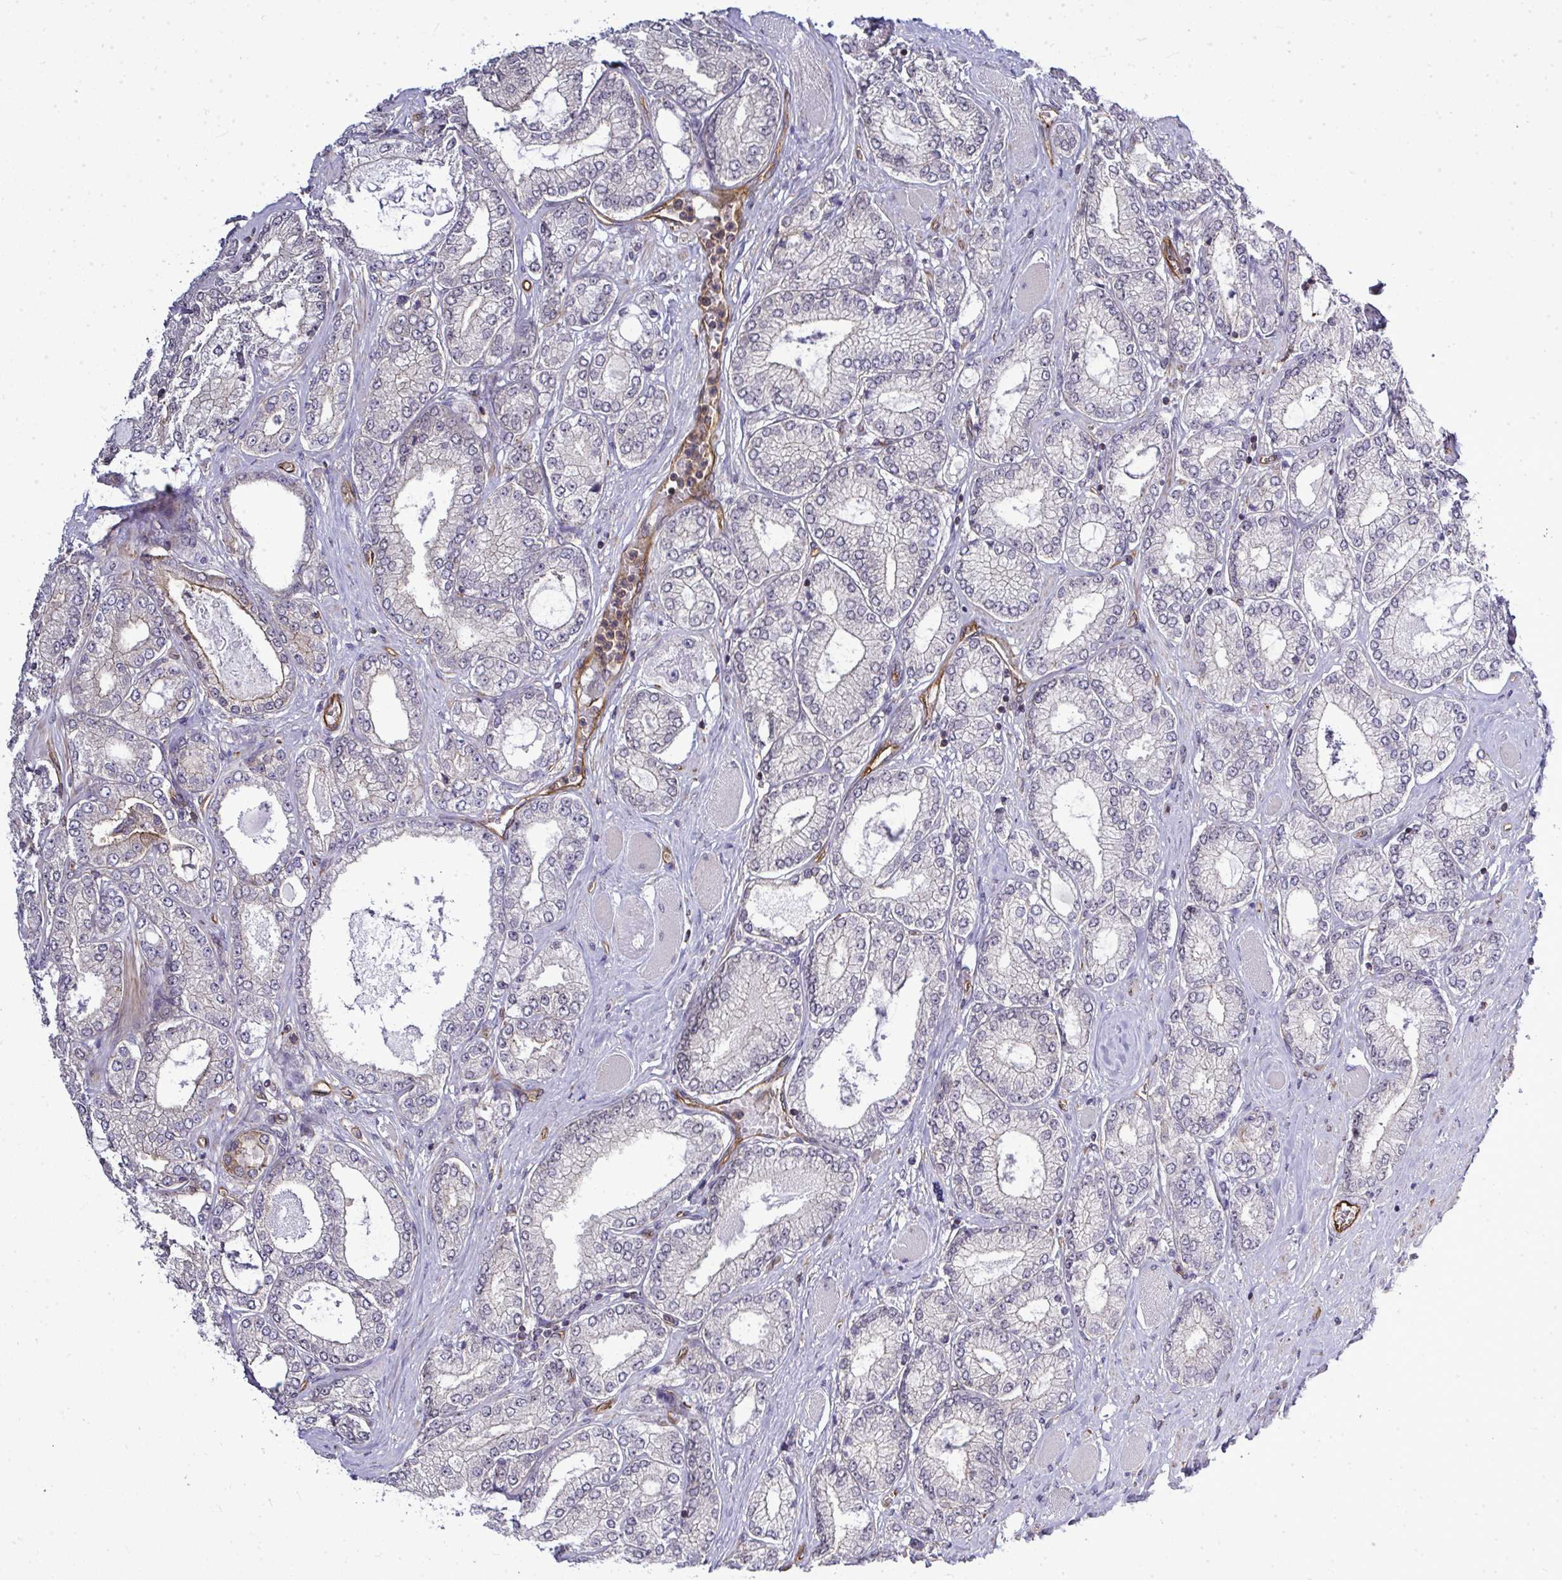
{"staining": {"intensity": "negative", "quantity": "none", "location": "none"}, "tissue": "prostate cancer", "cell_type": "Tumor cells", "image_type": "cancer", "snomed": [{"axis": "morphology", "description": "Adenocarcinoma, High grade"}, {"axis": "topography", "description": "Prostate"}], "caption": "Immunohistochemical staining of high-grade adenocarcinoma (prostate) shows no significant staining in tumor cells.", "gene": "FUT10", "patient": {"sex": "male", "age": 68}}